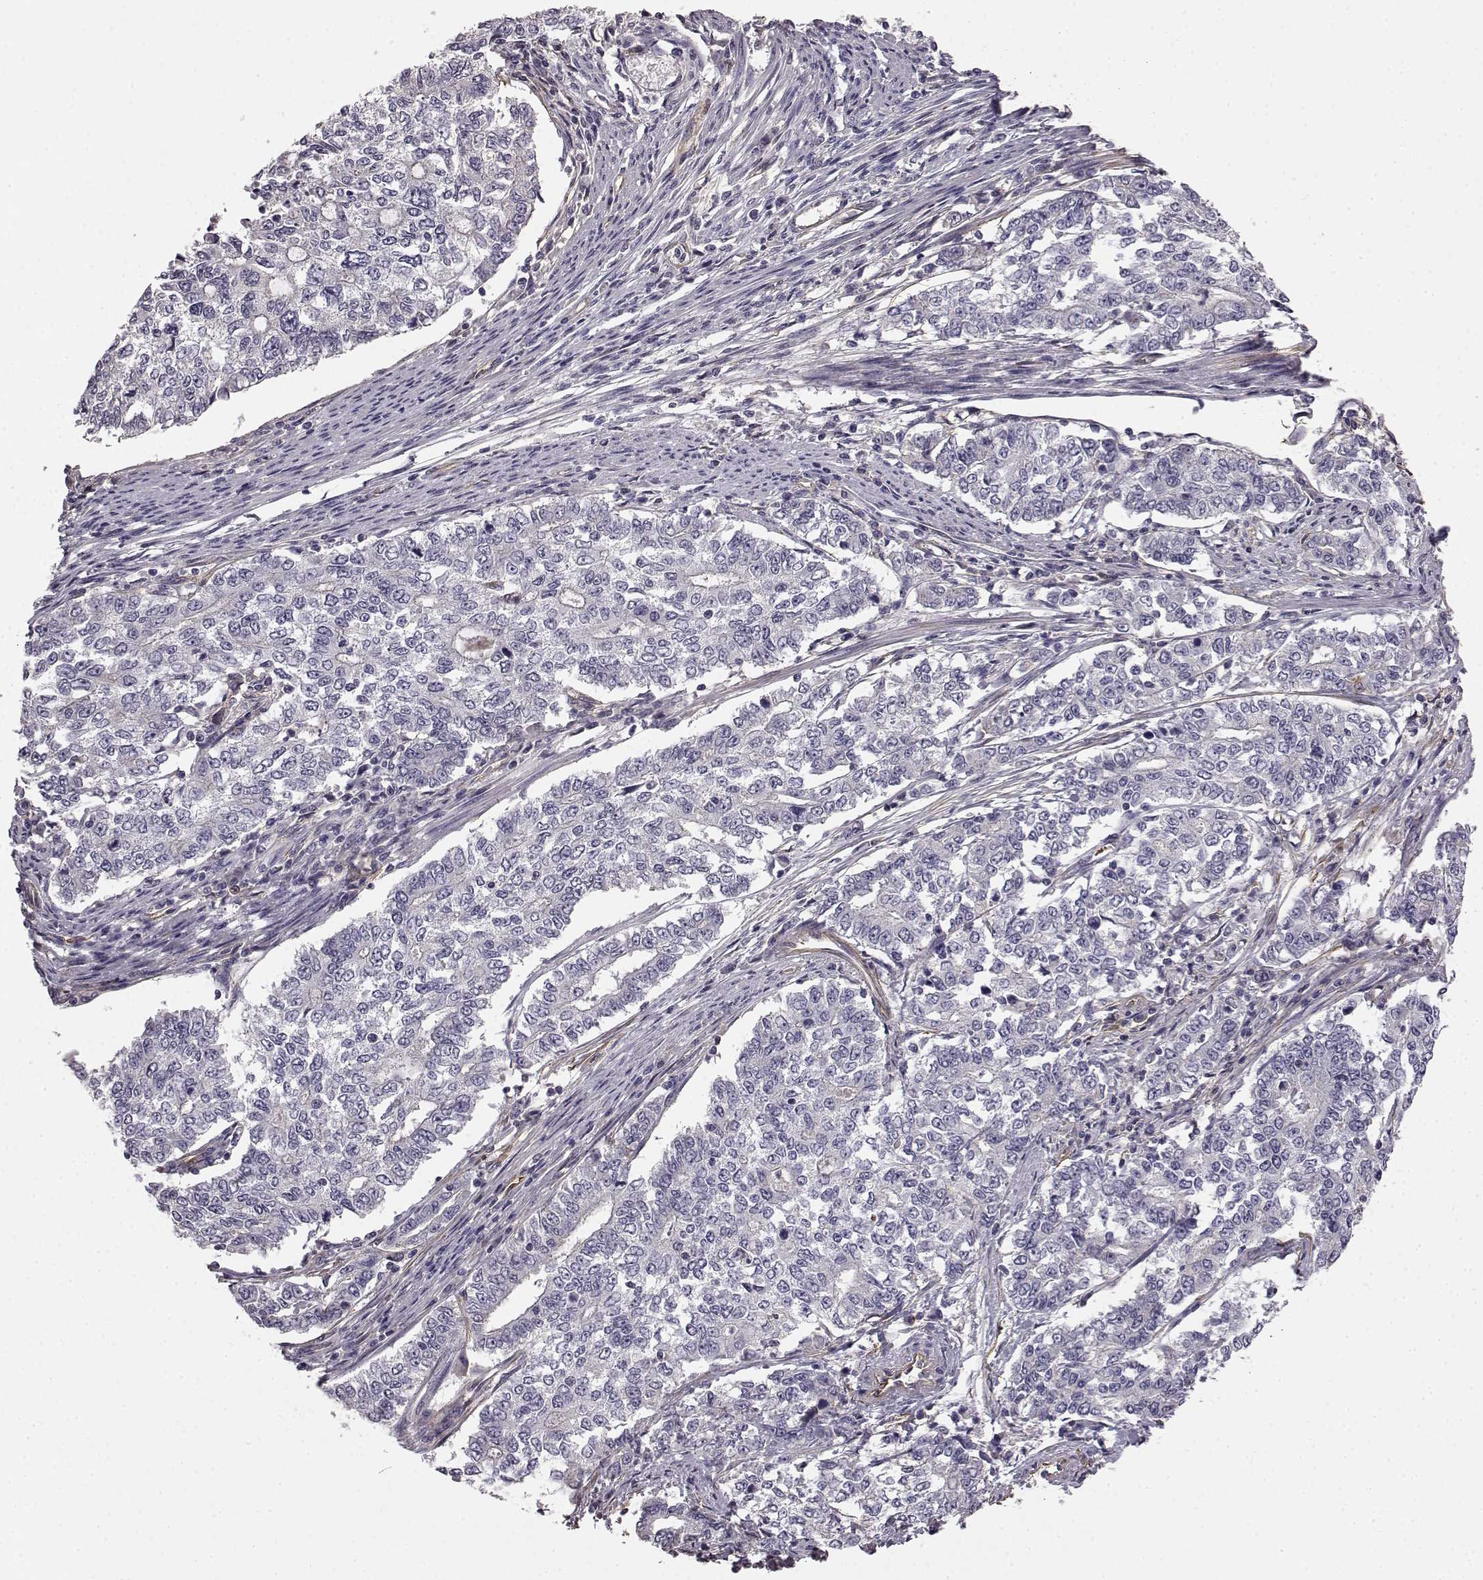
{"staining": {"intensity": "negative", "quantity": "none", "location": "none"}, "tissue": "endometrial cancer", "cell_type": "Tumor cells", "image_type": "cancer", "snomed": [{"axis": "morphology", "description": "Adenocarcinoma, NOS"}, {"axis": "topography", "description": "Uterus"}], "caption": "This is an immunohistochemistry histopathology image of human endometrial cancer (adenocarcinoma). There is no staining in tumor cells.", "gene": "KRT85", "patient": {"sex": "female", "age": 59}}